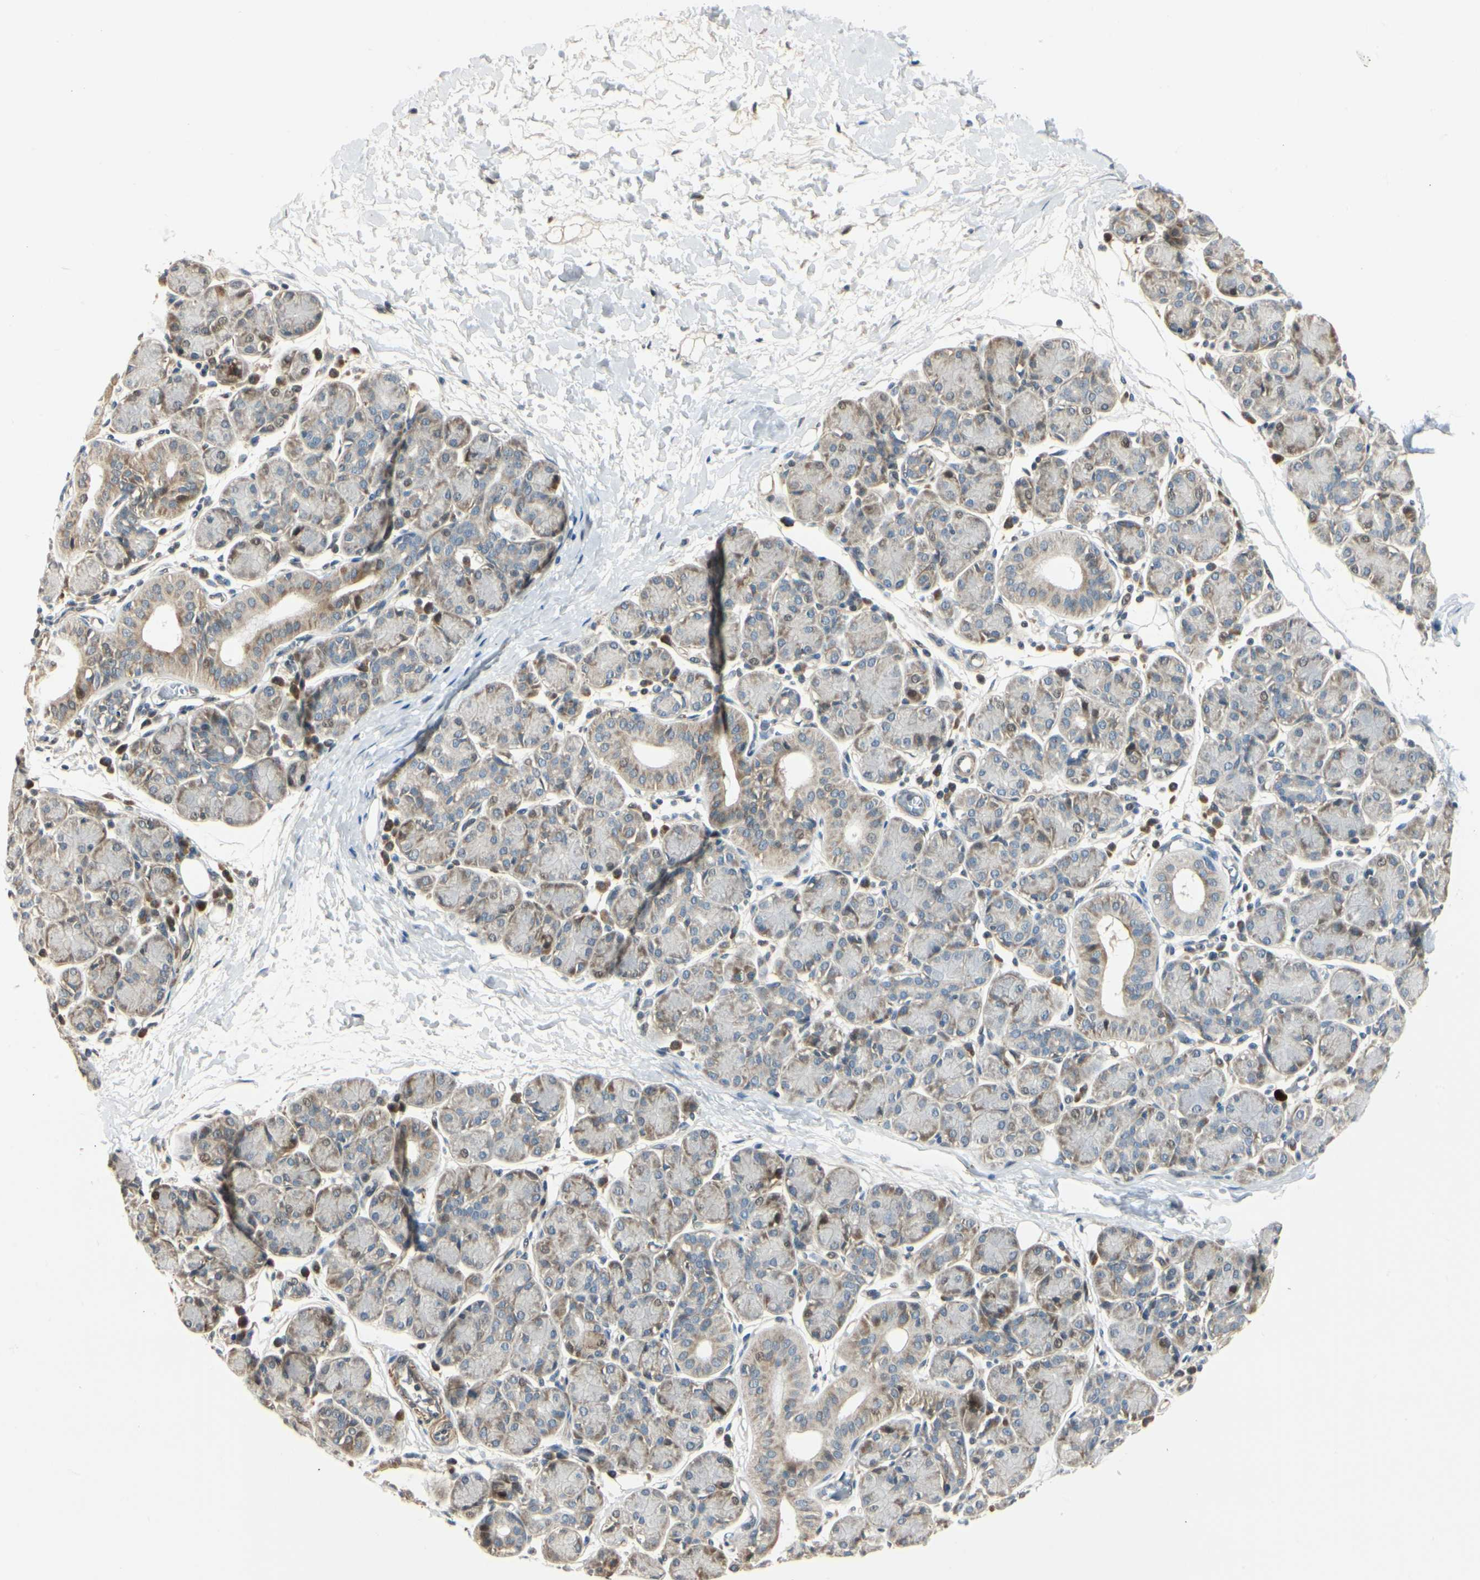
{"staining": {"intensity": "moderate", "quantity": "25%-75%", "location": "cytoplasmic/membranous"}, "tissue": "salivary gland", "cell_type": "Glandular cells", "image_type": "normal", "snomed": [{"axis": "morphology", "description": "Normal tissue, NOS"}, {"axis": "morphology", "description": "Inflammation, NOS"}, {"axis": "topography", "description": "Lymph node"}, {"axis": "topography", "description": "Salivary gland"}], "caption": "Immunohistochemistry (DAB (3,3'-diaminobenzidine)) staining of unremarkable human salivary gland exhibits moderate cytoplasmic/membranous protein staining in about 25%-75% of glandular cells.", "gene": "P4HA3", "patient": {"sex": "male", "age": 3}}